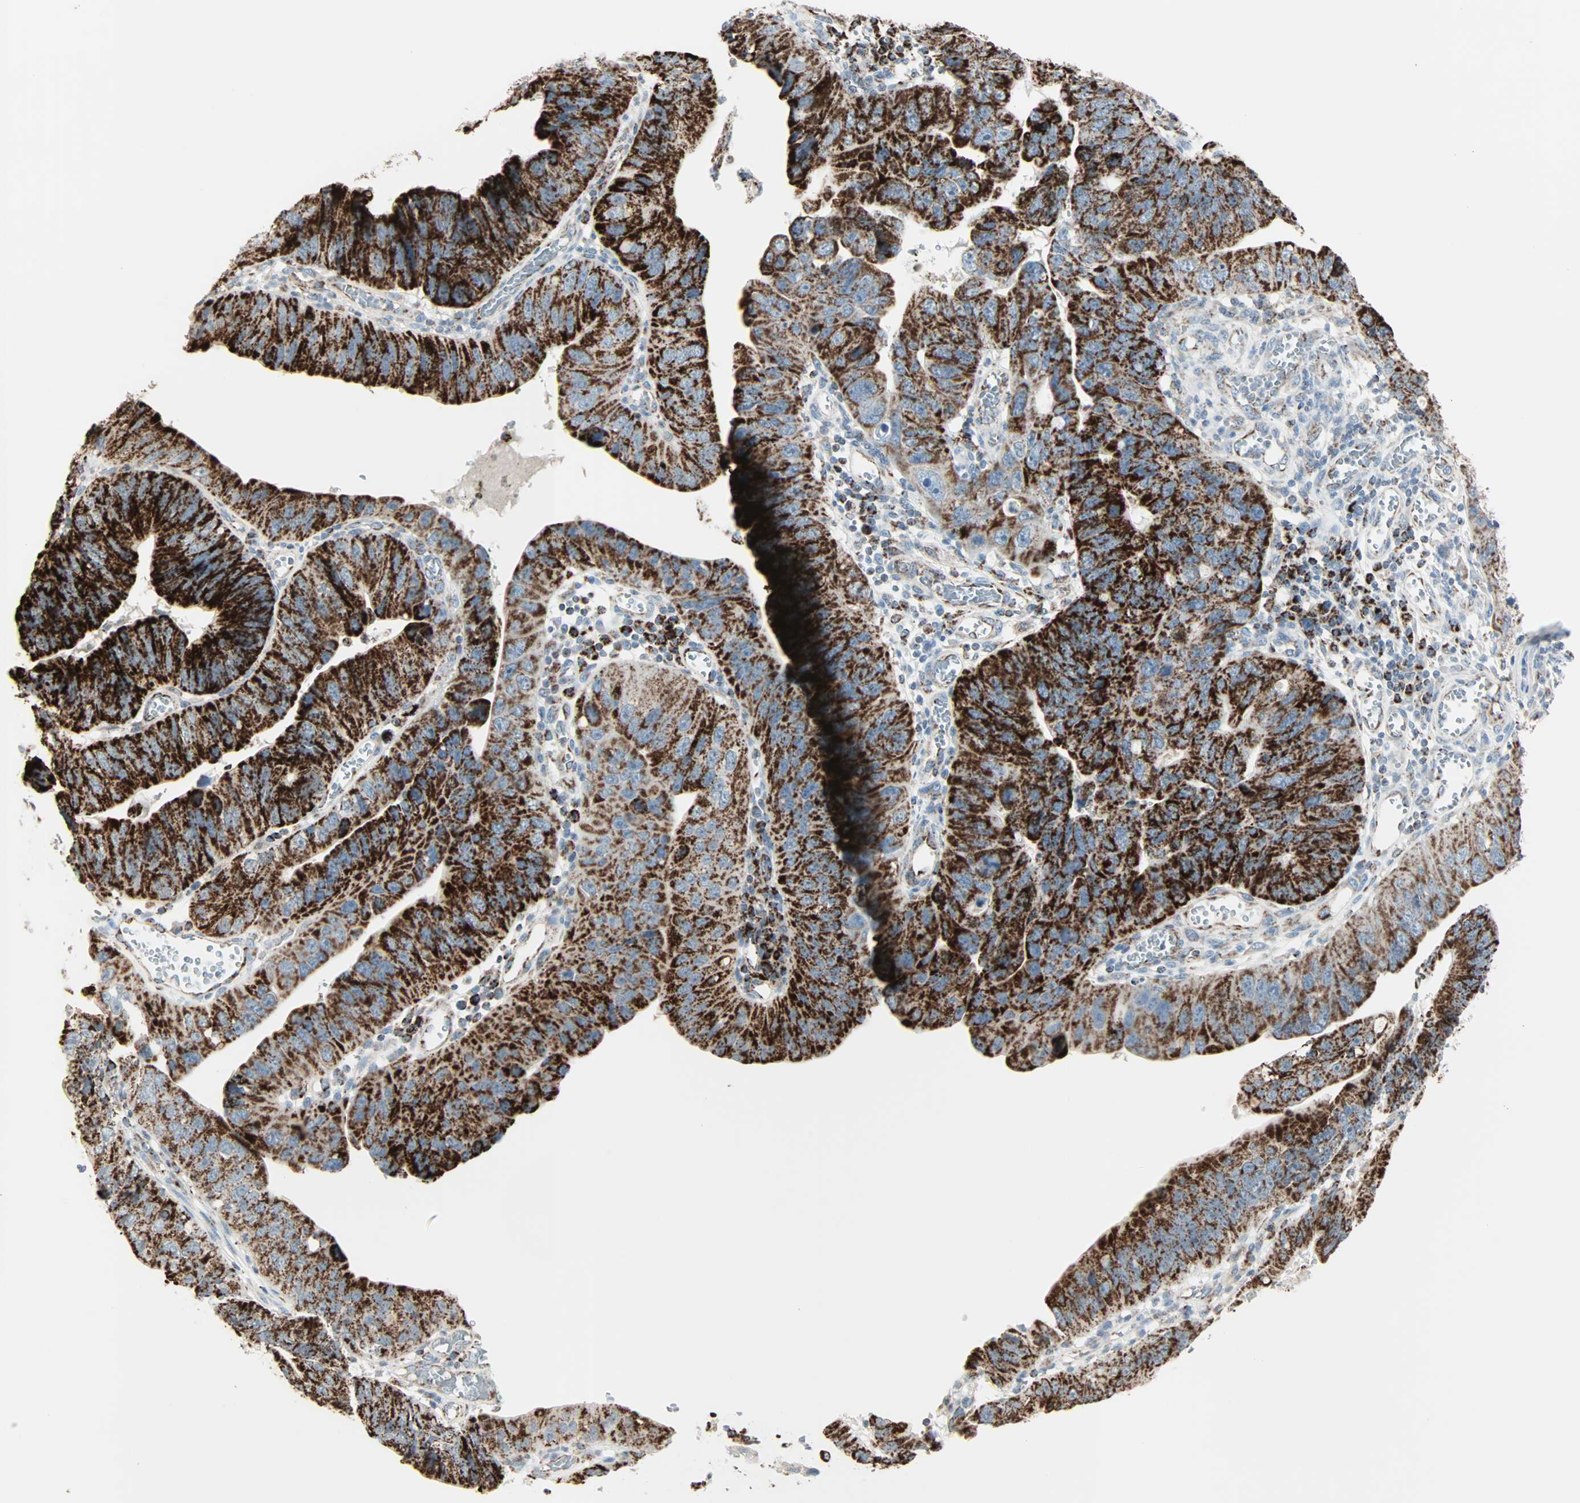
{"staining": {"intensity": "strong", "quantity": ">75%", "location": "cytoplasmic/membranous"}, "tissue": "stomach cancer", "cell_type": "Tumor cells", "image_type": "cancer", "snomed": [{"axis": "morphology", "description": "Adenocarcinoma, NOS"}, {"axis": "topography", "description": "Stomach"}], "caption": "A brown stain labels strong cytoplasmic/membranous expression of a protein in human stomach adenocarcinoma tumor cells.", "gene": "IDH2", "patient": {"sex": "male", "age": 59}}